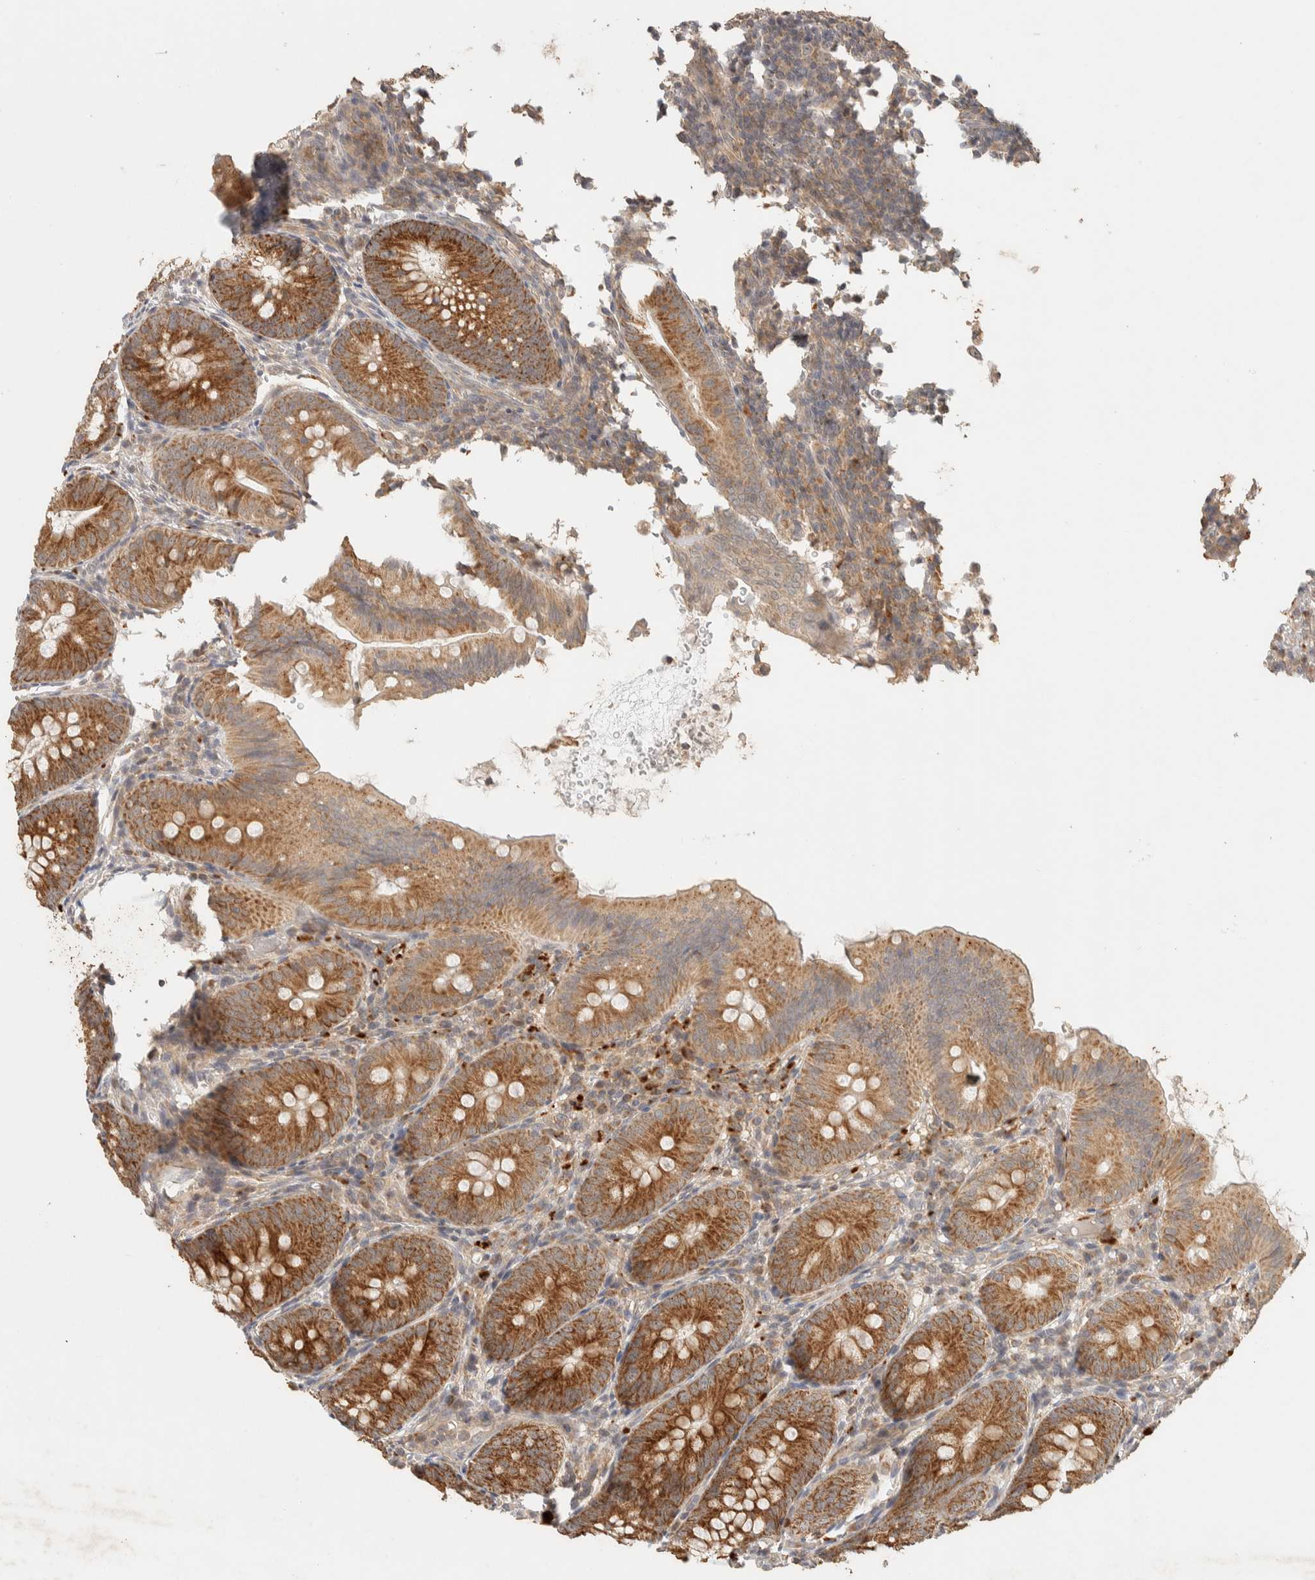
{"staining": {"intensity": "moderate", "quantity": ">75%", "location": "cytoplasmic/membranous"}, "tissue": "appendix", "cell_type": "Glandular cells", "image_type": "normal", "snomed": [{"axis": "morphology", "description": "Normal tissue, NOS"}, {"axis": "topography", "description": "Appendix"}], "caption": "Immunohistochemical staining of unremarkable human appendix exhibits medium levels of moderate cytoplasmic/membranous positivity in about >75% of glandular cells. The staining was performed using DAB to visualize the protein expression in brown, while the nuclei were stained in blue with hematoxylin (Magnification: 20x).", "gene": "ITPA", "patient": {"sex": "male", "age": 1}}